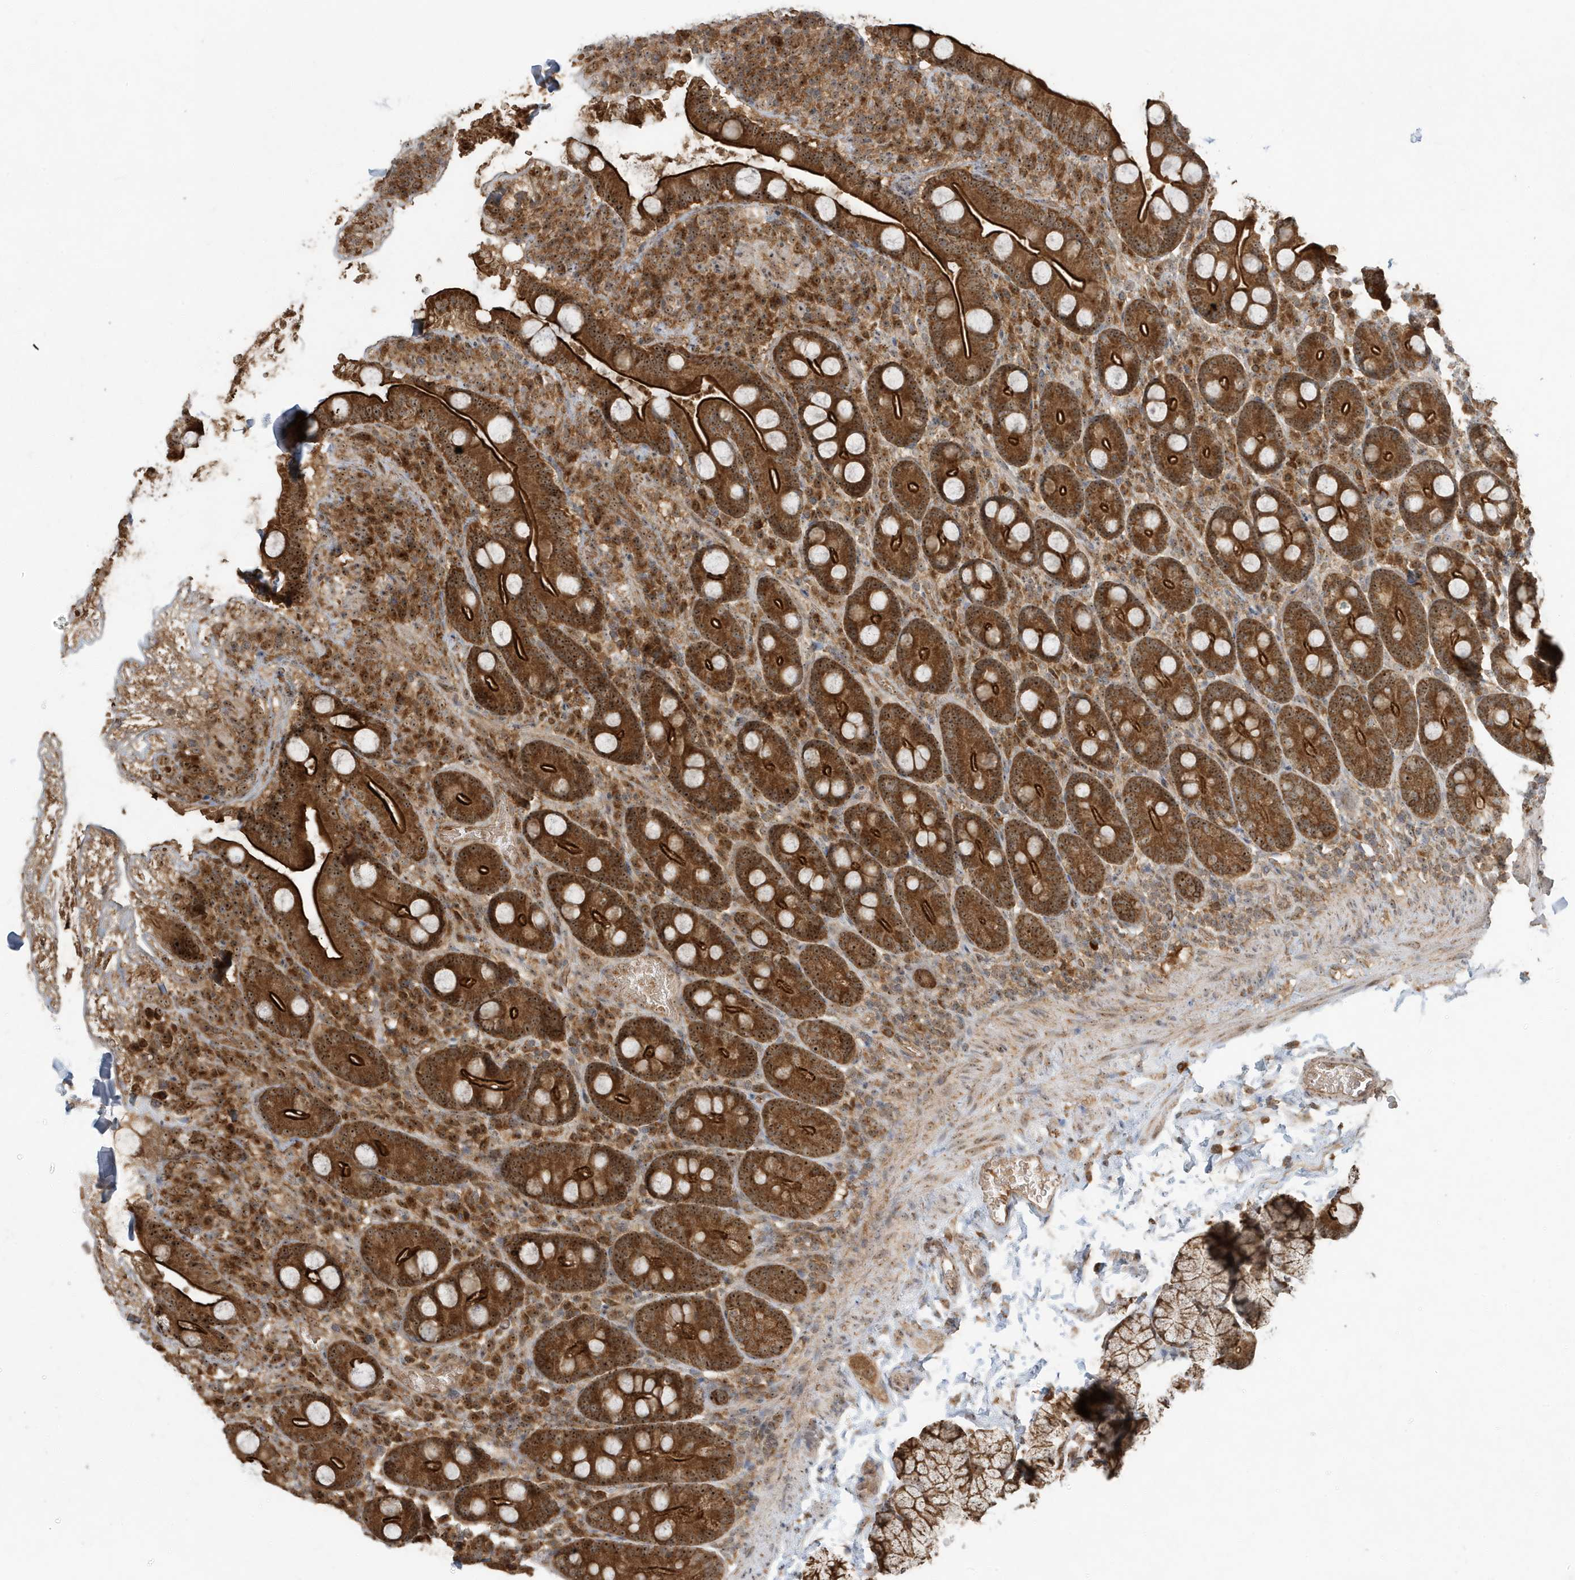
{"staining": {"intensity": "strong", "quantity": ">75%", "location": "cytoplasmic/membranous,nuclear"}, "tissue": "duodenum", "cell_type": "Glandular cells", "image_type": "normal", "snomed": [{"axis": "morphology", "description": "Normal tissue, NOS"}, {"axis": "topography", "description": "Duodenum"}], "caption": "IHC of normal human duodenum reveals high levels of strong cytoplasmic/membranous,nuclear positivity in approximately >75% of glandular cells.", "gene": "ABCB9", "patient": {"sex": "male", "age": 35}}